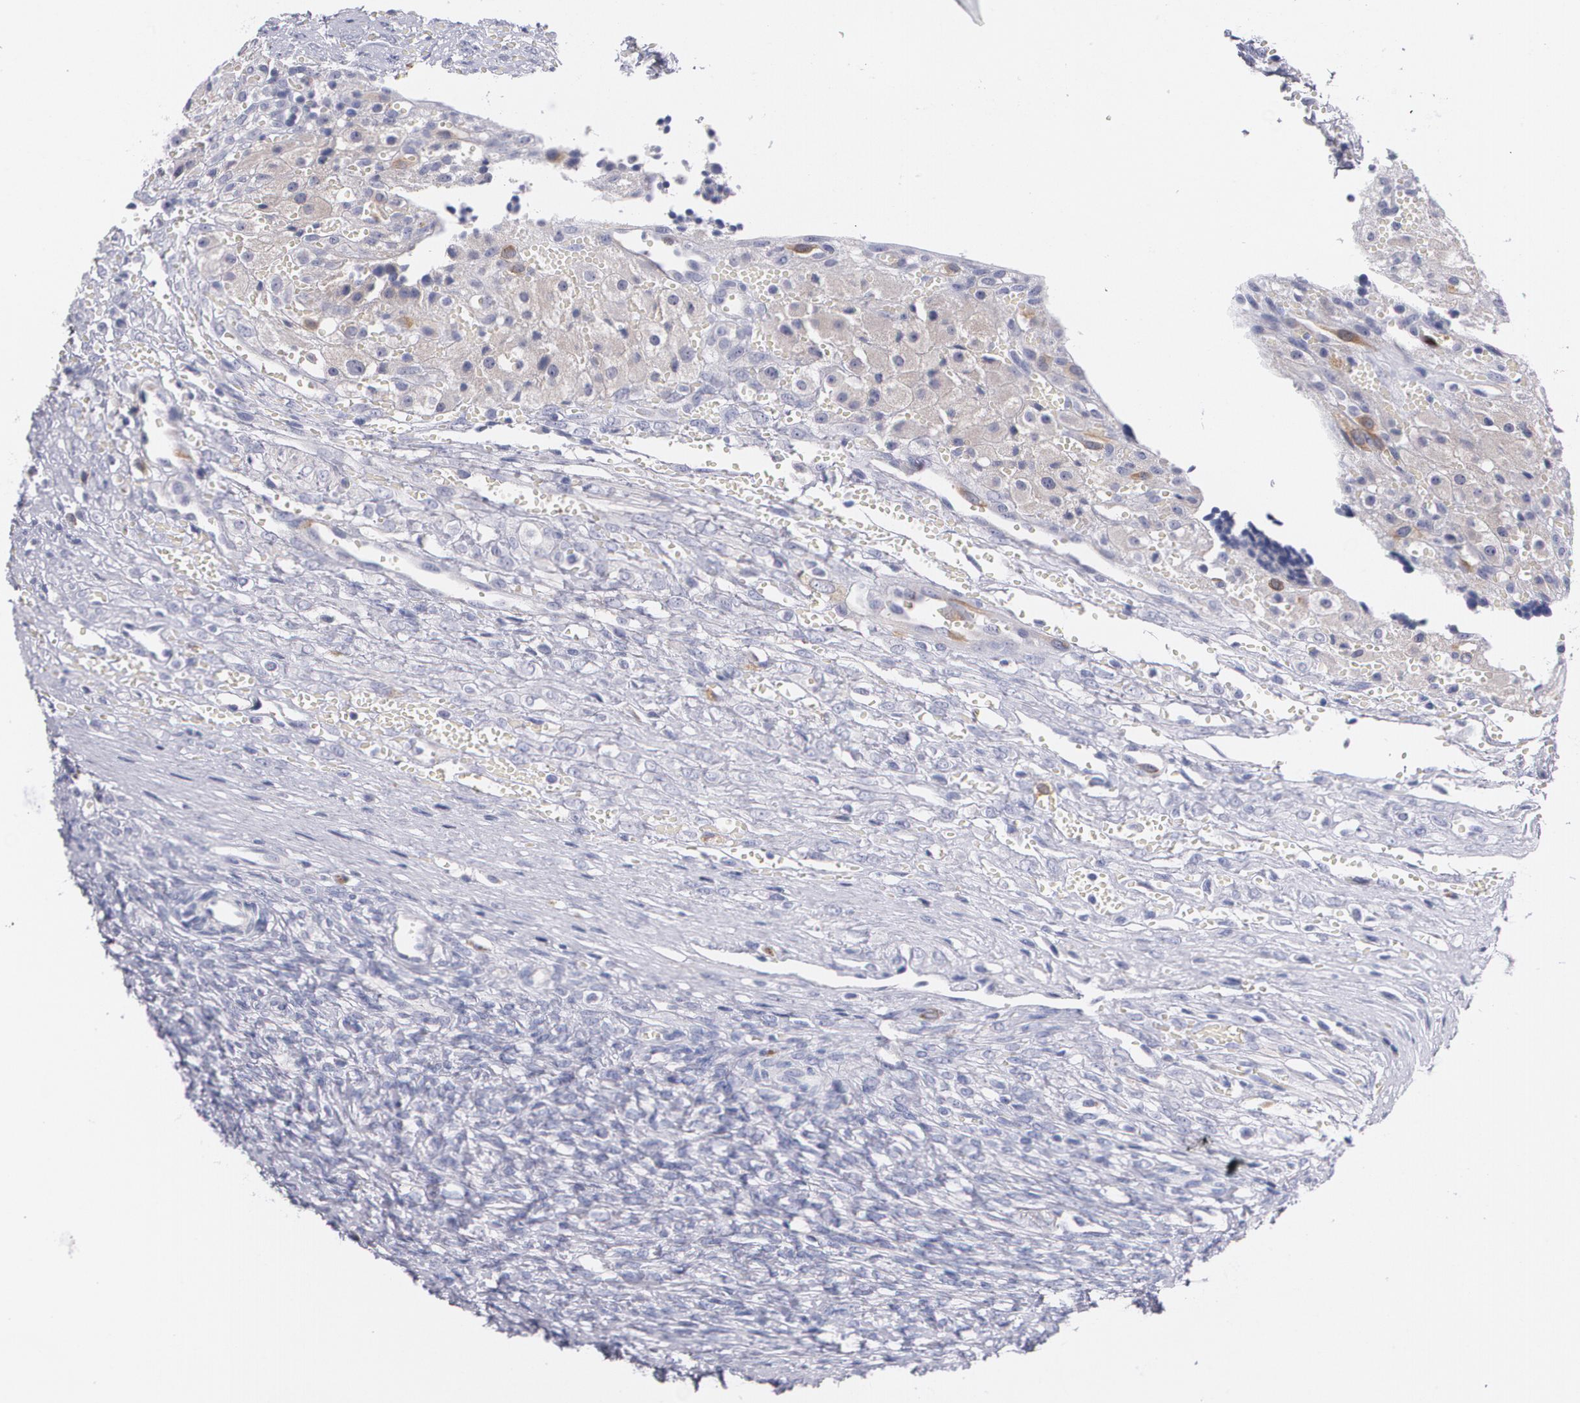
{"staining": {"intensity": "negative", "quantity": "none", "location": "none"}, "tissue": "ovary", "cell_type": "Follicle cells", "image_type": "normal", "snomed": [{"axis": "morphology", "description": "Normal tissue, NOS"}, {"axis": "topography", "description": "Ovary"}], "caption": "The IHC histopathology image has no significant expression in follicle cells of ovary. Nuclei are stained in blue.", "gene": "HMMR", "patient": {"sex": "female", "age": 56}}